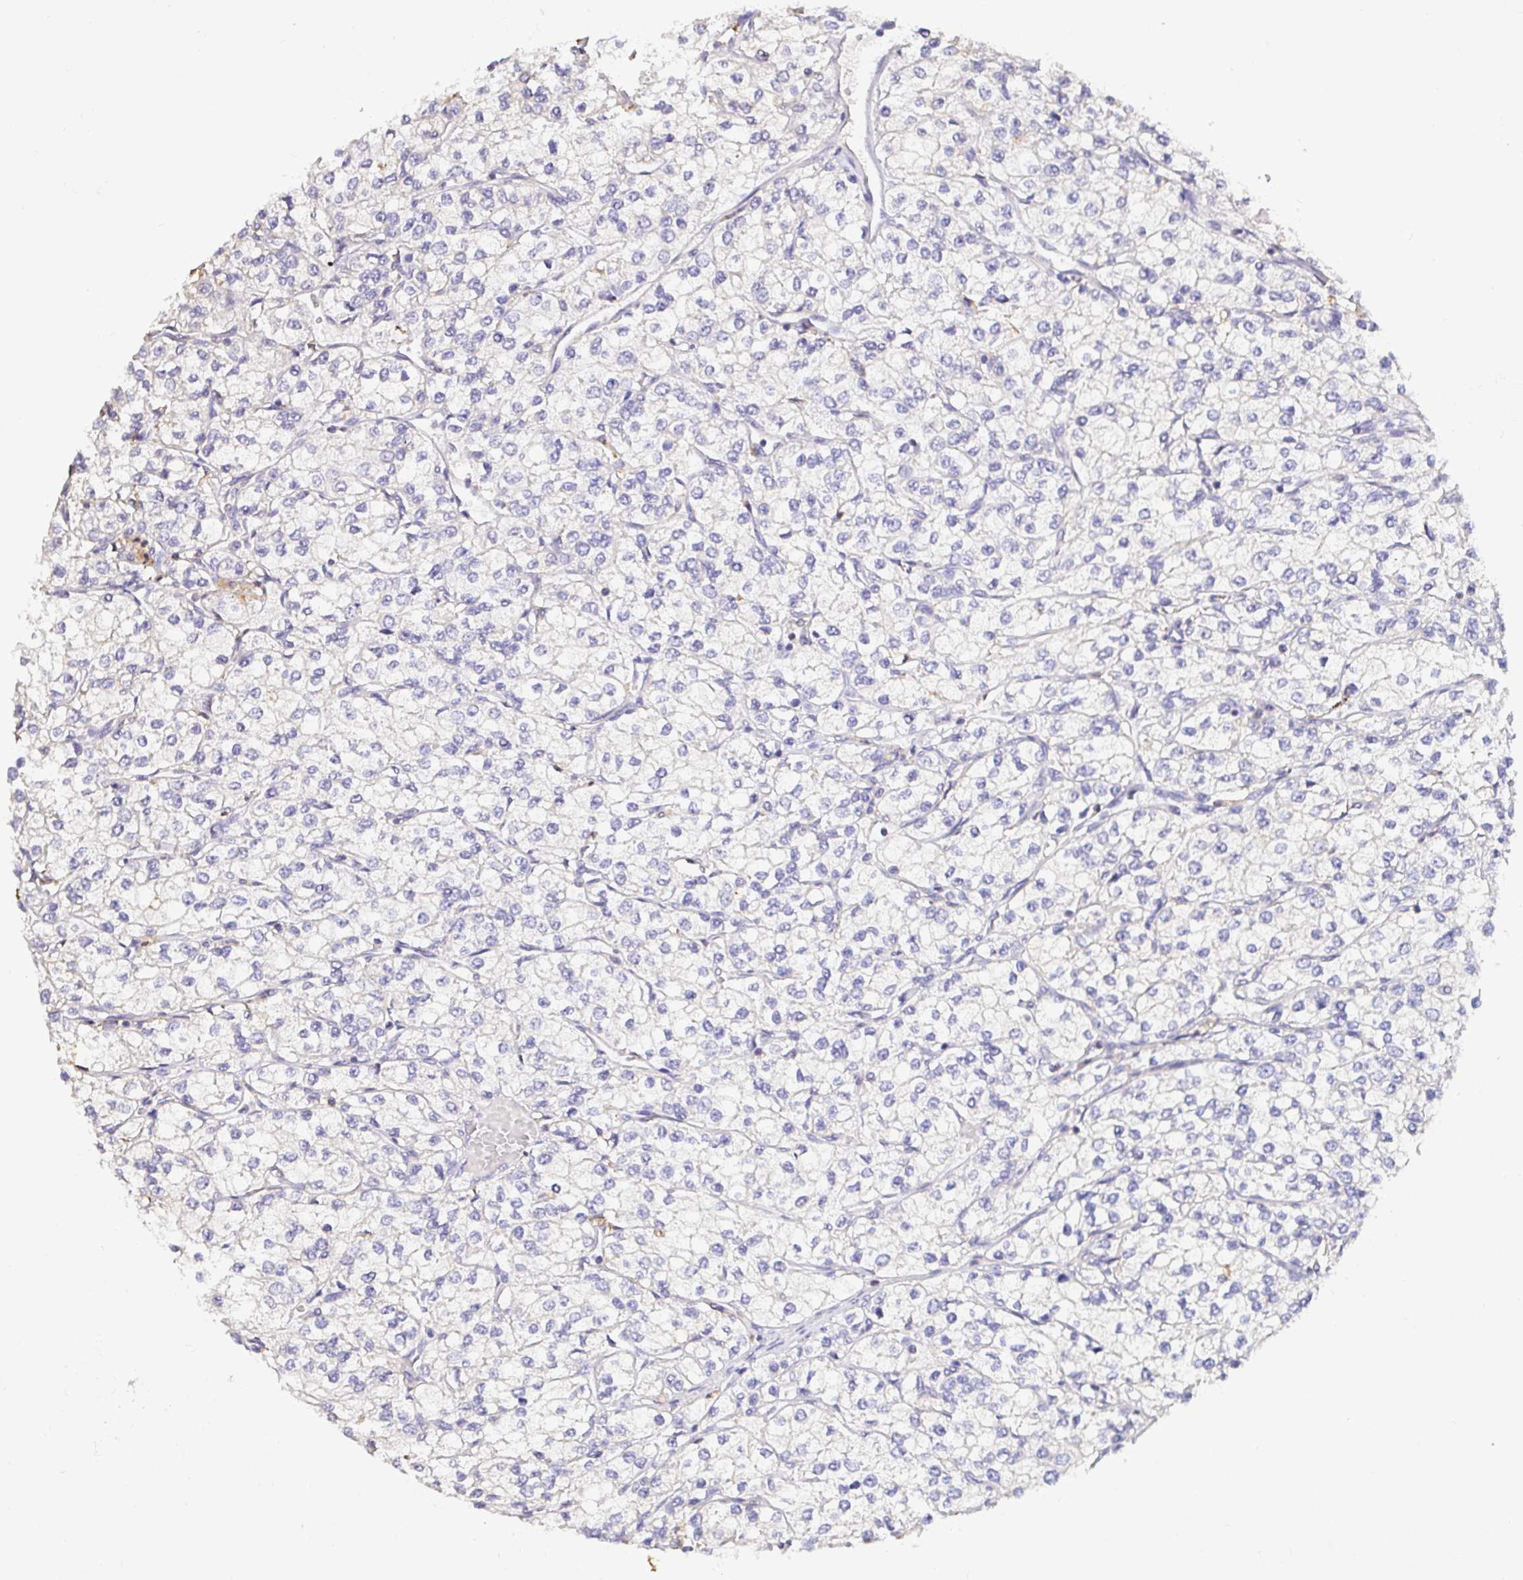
{"staining": {"intensity": "negative", "quantity": "none", "location": "none"}, "tissue": "renal cancer", "cell_type": "Tumor cells", "image_type": "cancer", "snomed": [{"axis": "morphology", "description": "Adenocarcinoma, NOS"}, {"axis": "topography", "description": "Kidney"}], "caption": "There is no significant positivity in tumor cells of renal adenocarcinoma.", "gene": "SKAP1", "patient": {"sex": "male", "age": 80}}